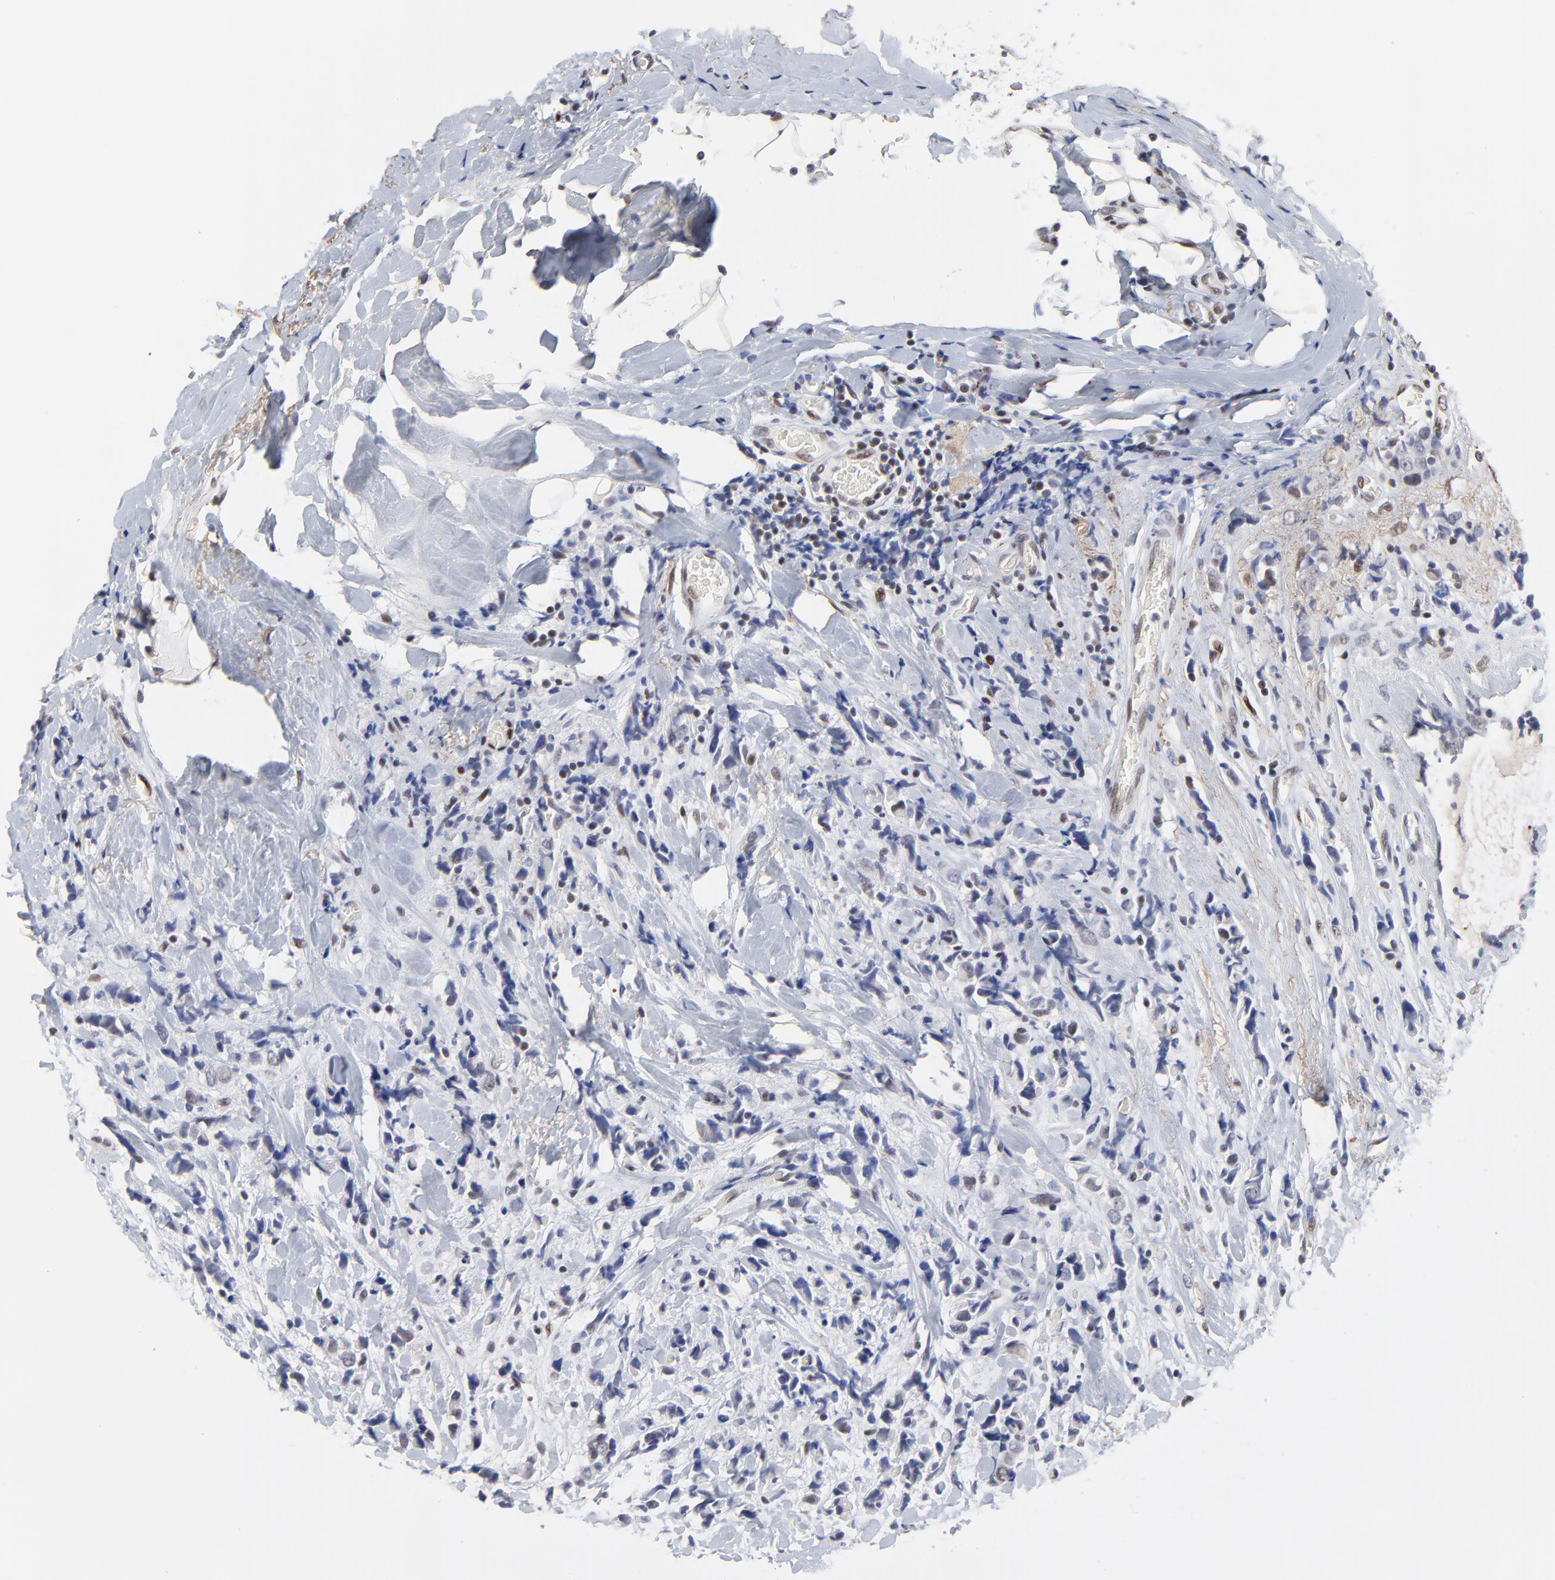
{"staining": {"intensity": "negative", "quantity": "none", "location": "none"}, "tissue": "breast cancer", "cell_type": "Tumor cells", "image_type": "cancer", "snomed": [{"axis": "morphology", "description": "Lobular carcinoma"}, {"axis": "topography", "description": "Breast"}], "caption": "A photomicrograph of human breast cancer (lobular carcinoma) is negative for staining in tumor cells. (Brightfield microscopy of DAB (3,3'-diaminobenzidine) IHC at high magnification).", "gene": "OGFOD1", "patient": {"sex": "female", "age": 57}}